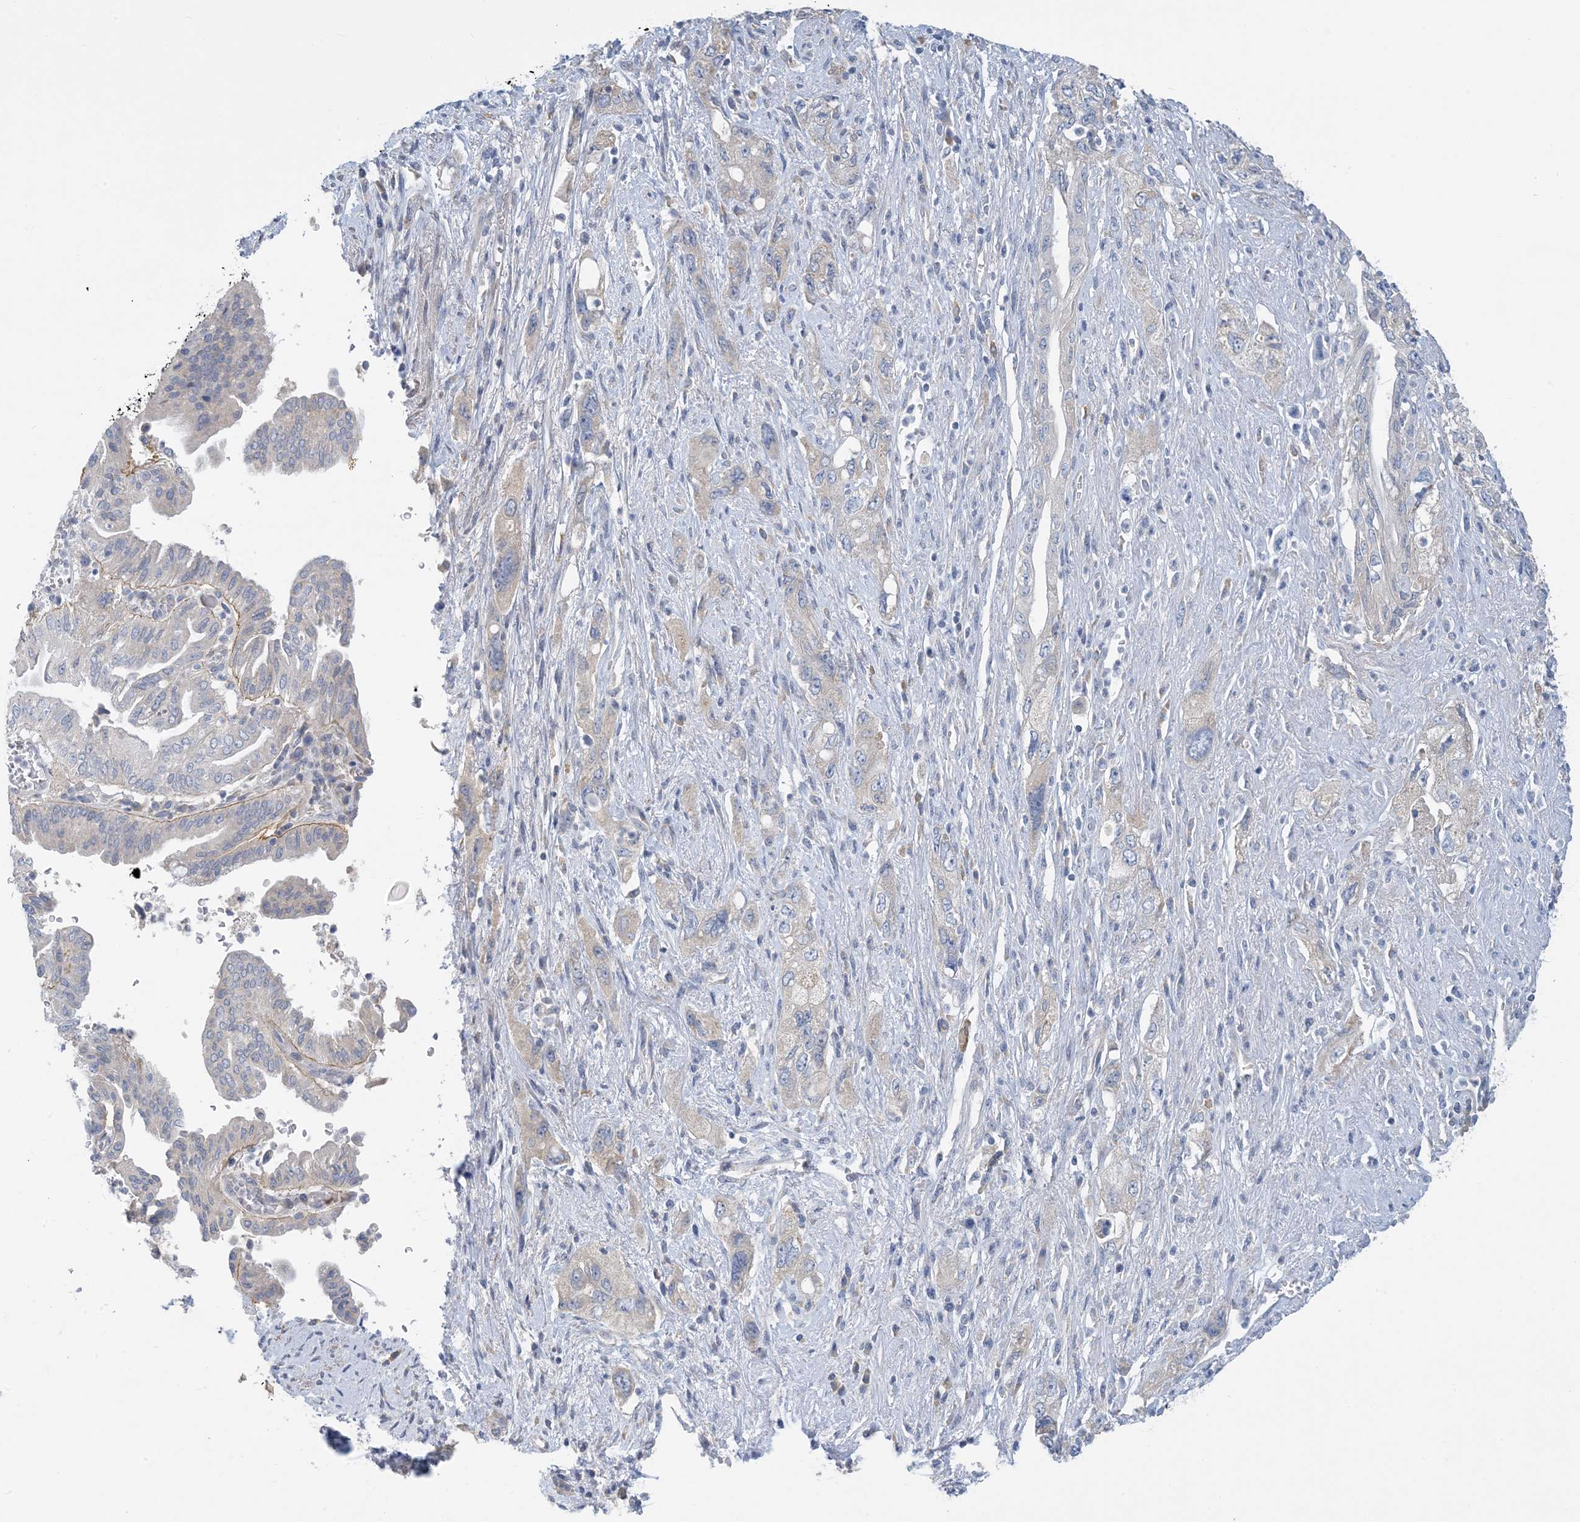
{"staining": {"intensity": "negative", "quantity": "none", "location": "none"}, "tissue": "pancreatic cancer", "cell_type": "Tumor cells", "image_type": "cancer", "snomed": [{"axis": "morphology", "description": "Adenocarcinoma, NOS"}, {"axis": "topography", "description": "Pancreas"}], "caption": "A micrograph of pancreatic cancer (adenocarcinoma) stained for a protein reveals no brown staining in tumor cells.", "gene": "ZCCHC18", "patient": {"sex": "female", "age": 73}}